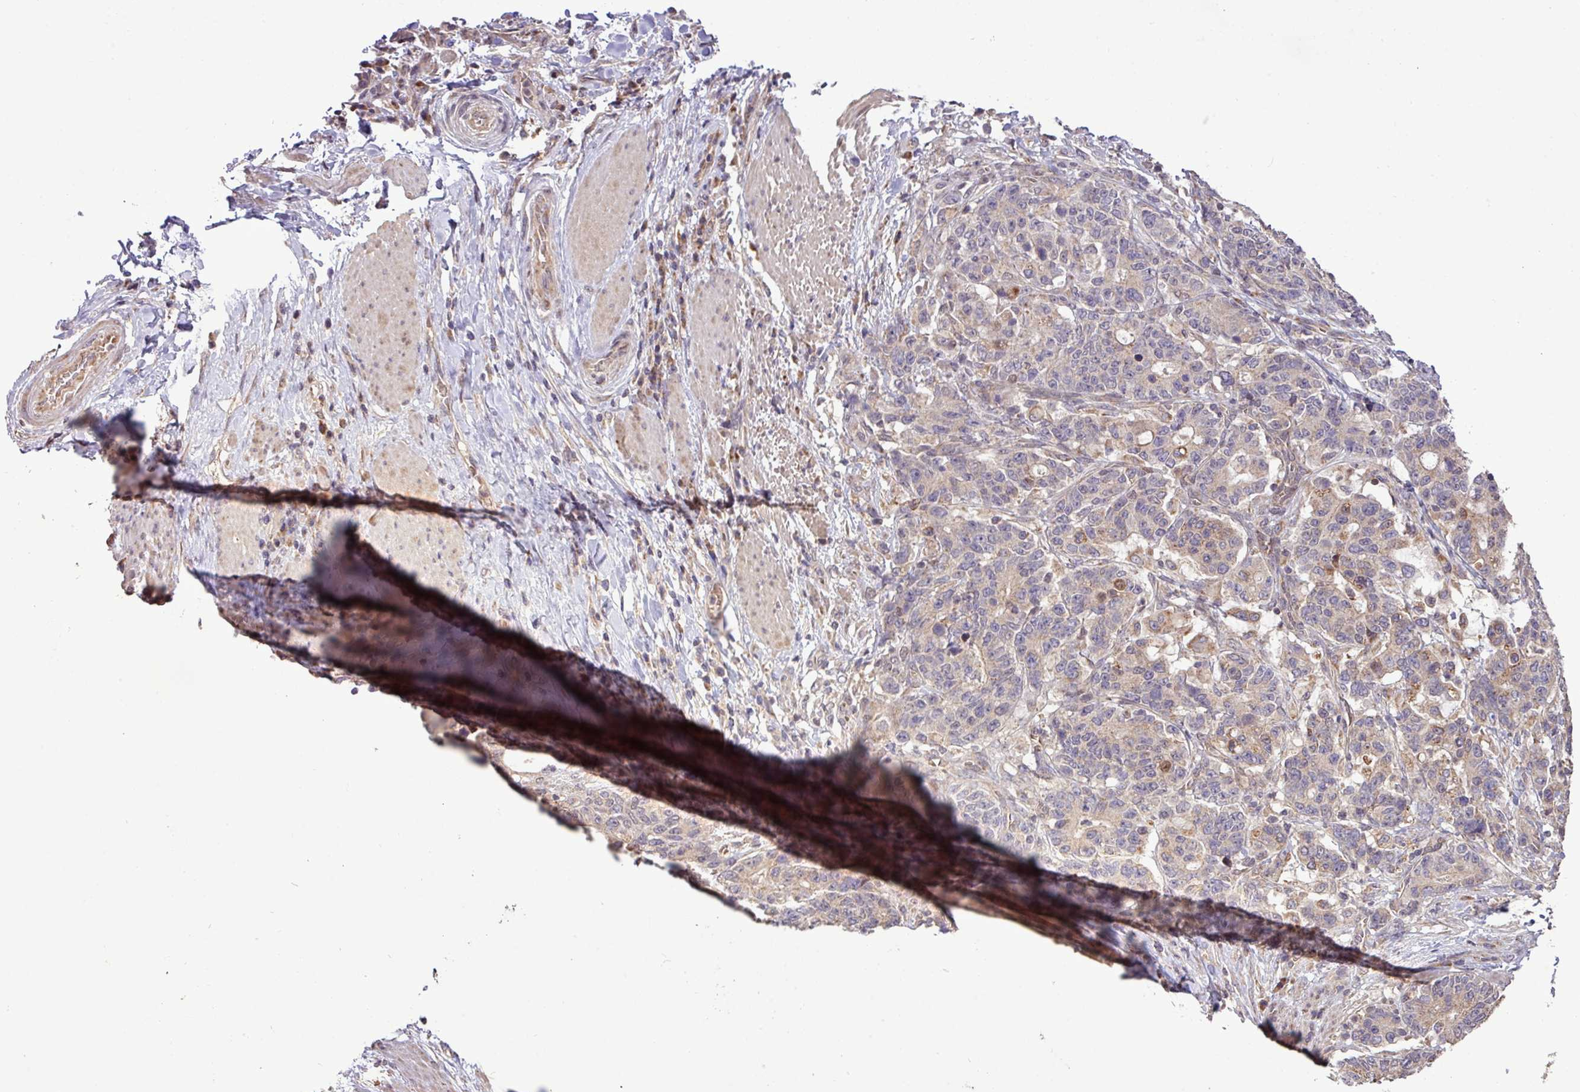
{"staining": {"intensity": "moderate", "quantity": "<25%", "location": "cytoplasmic/membranous"}, "tissue": "stomach cancer", "cell_type": "Tumor cells", "image_type": "cancer", "snomed": [{"axis": "morphology", "description": "Normal tissue, NOS"}, {"axis": "morphology", "description": "Adenocarcinoma, NOS"}, {"axis": "topography", "description": "Stomach"}], "caption": "There is low levels of moderate cytoplasmic/membranous staining in tumor cells of stomach cancer, as demonstrated by immunohistochemical staining (brown color).", "gene": "YPEL3", "patient": {"sex": "female", "age": 64}}